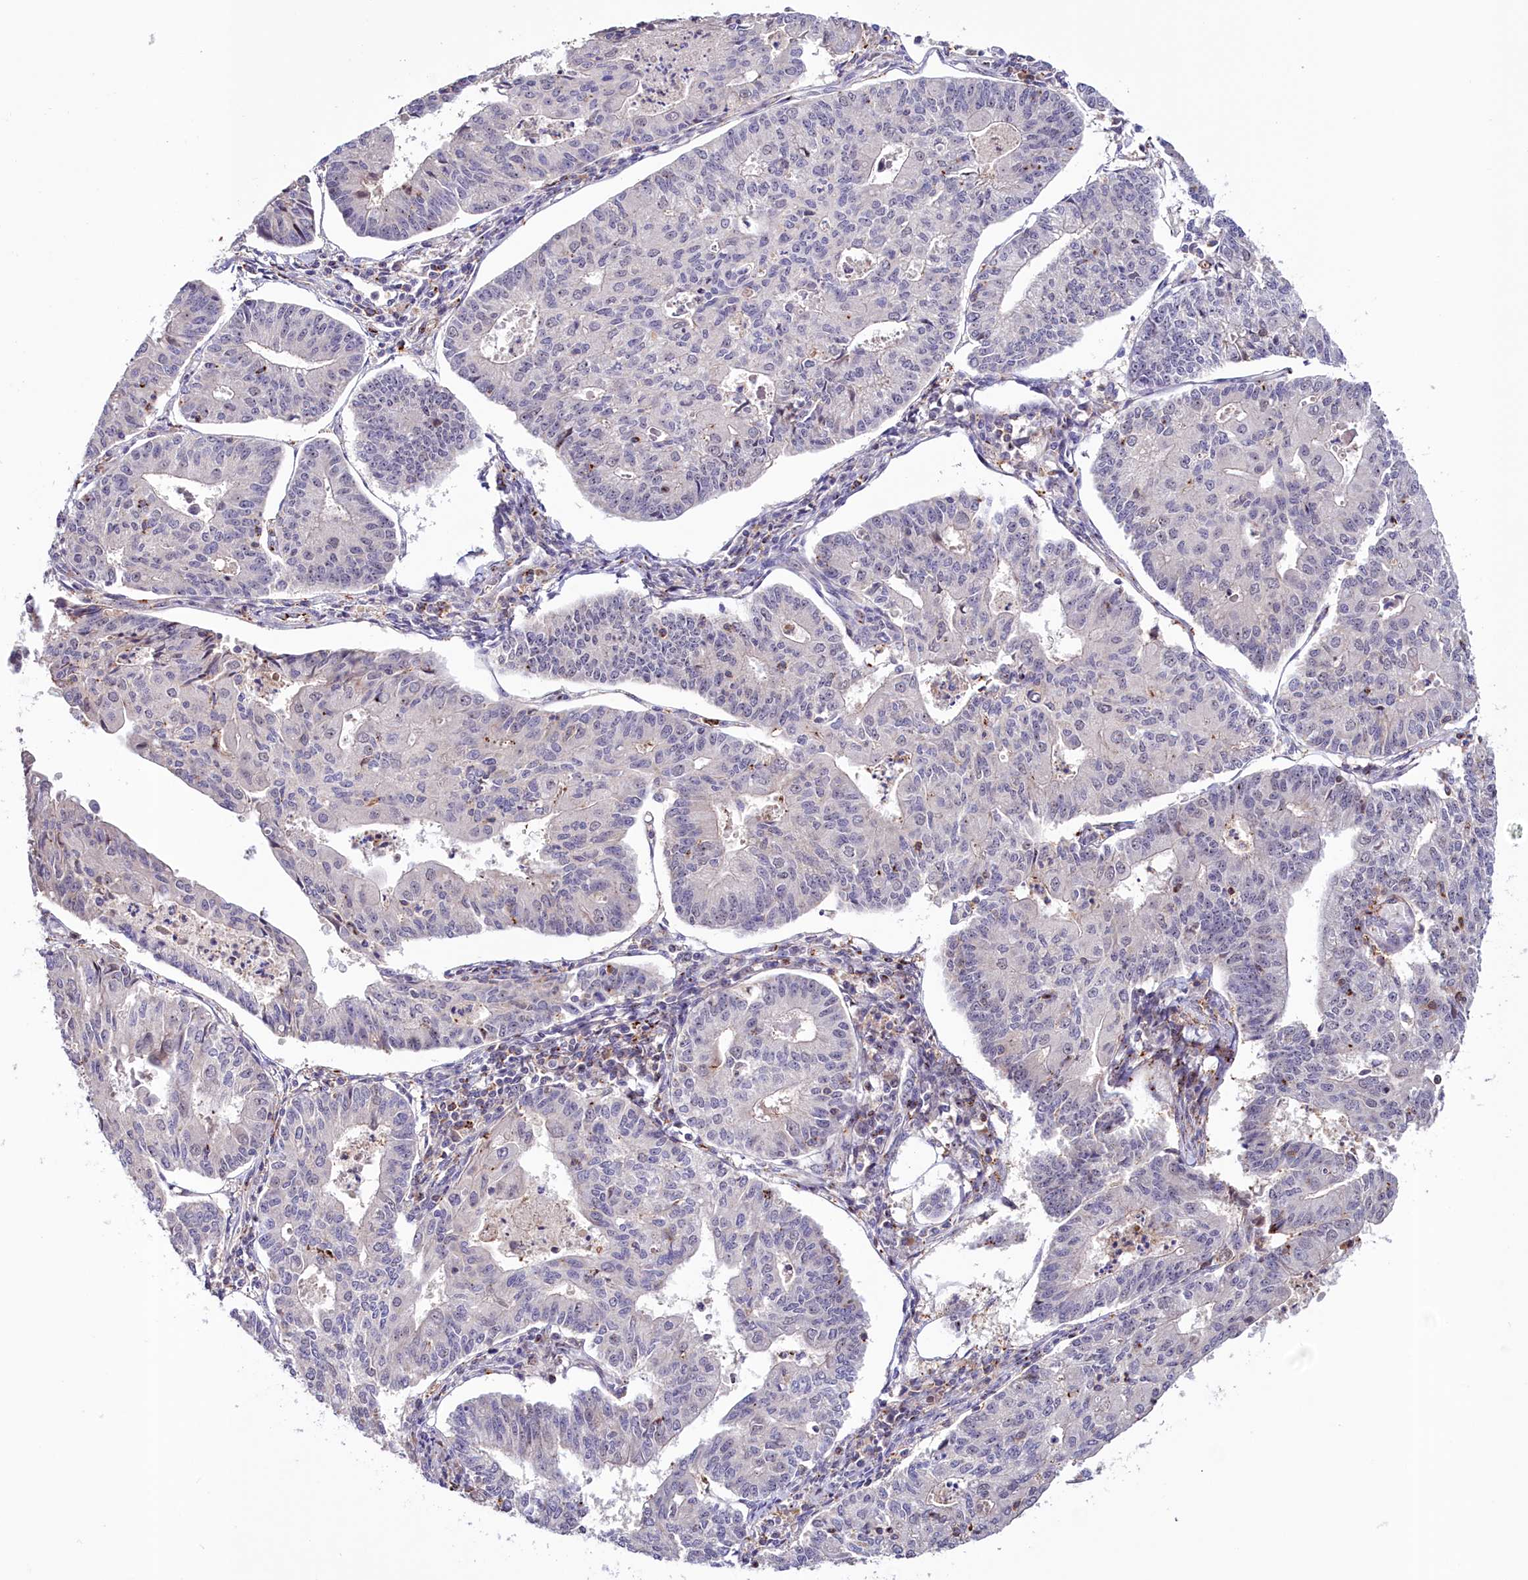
{"staining": {"intensity": "negative", "quantity": "none", "location": "none"}, "tissue": "endometrial cancer", "cell_type": "Tumor cells", "image_type": "cancer", "snomed": [{"axis": "morphology", "description": "Adenocarcinoma, NOS"}, {"axis": "topography", "description": "Endometrium"}], "caption": "Immunohistochemistry of human endometrial cancer reveals no positivity in tumor cells. (Stains: DAB IHC with hematoxylin counter stain, Microscopy: brightfield microscopy at high magnification).", "gene": "NEURL4", "patient": {"sex": "female", "age": 56}}